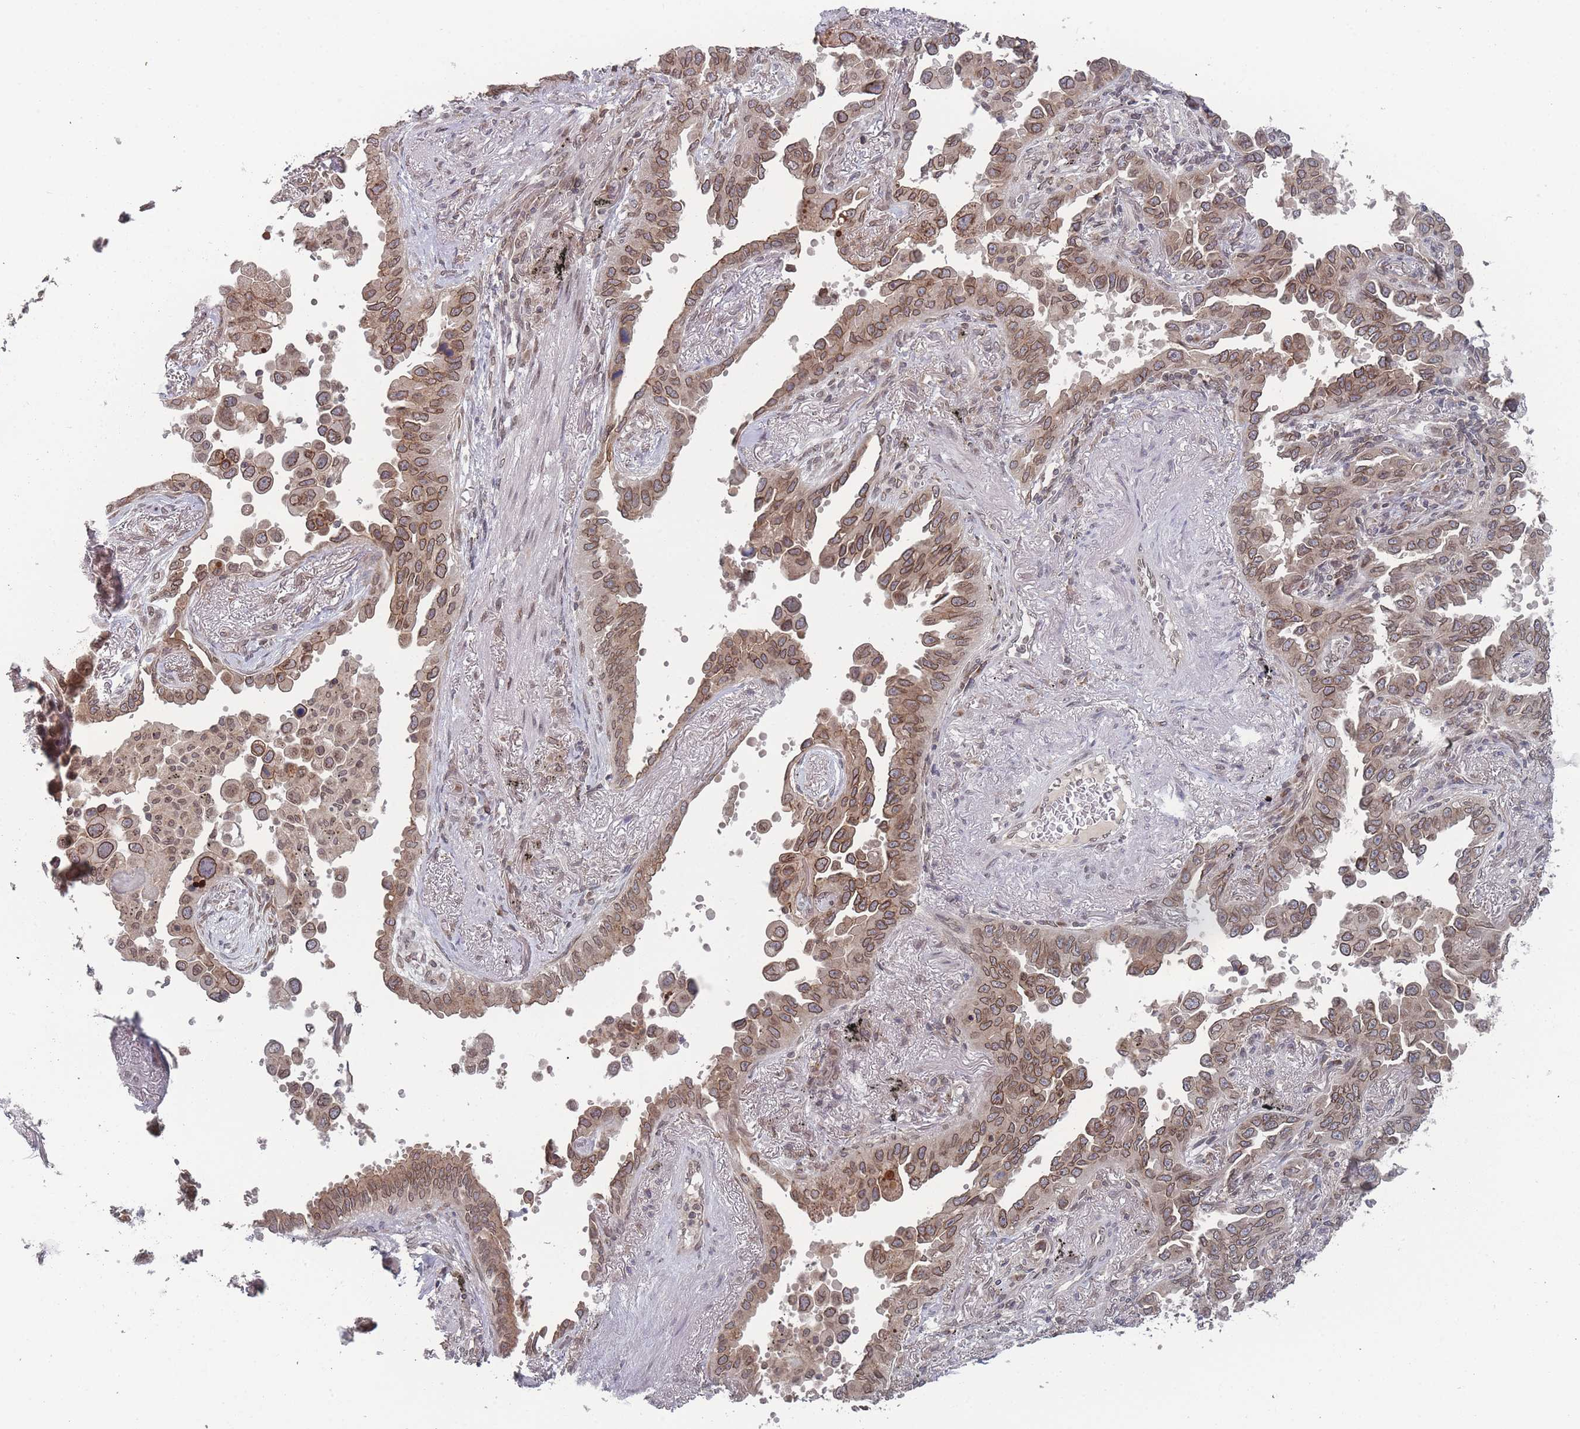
{"staining": {"intensity": "moderate", "quantity": "25%-75%", "location": "cytoplasmic/membranous,nuclear"}, "tissue": "lung cancer", "cell_type": "Tumor cells", "image_type": "cancer", "snomed": [{"axis": "morphology", "description": "Adenocarcinoma, NOS"}, {"axis": "topography", "description": "Lung"}], "caption": "Tumor cells demonstrate medium levels of moderate cytoplasmic/membranous and nuclear positivity in approximately 25%-75% of cells in human lung cancer. (DAB = brown stain, brightfield microscopy at high magnification).", "gene": "TBC1D25", "patient": {"sex": "male", "age": 67}}